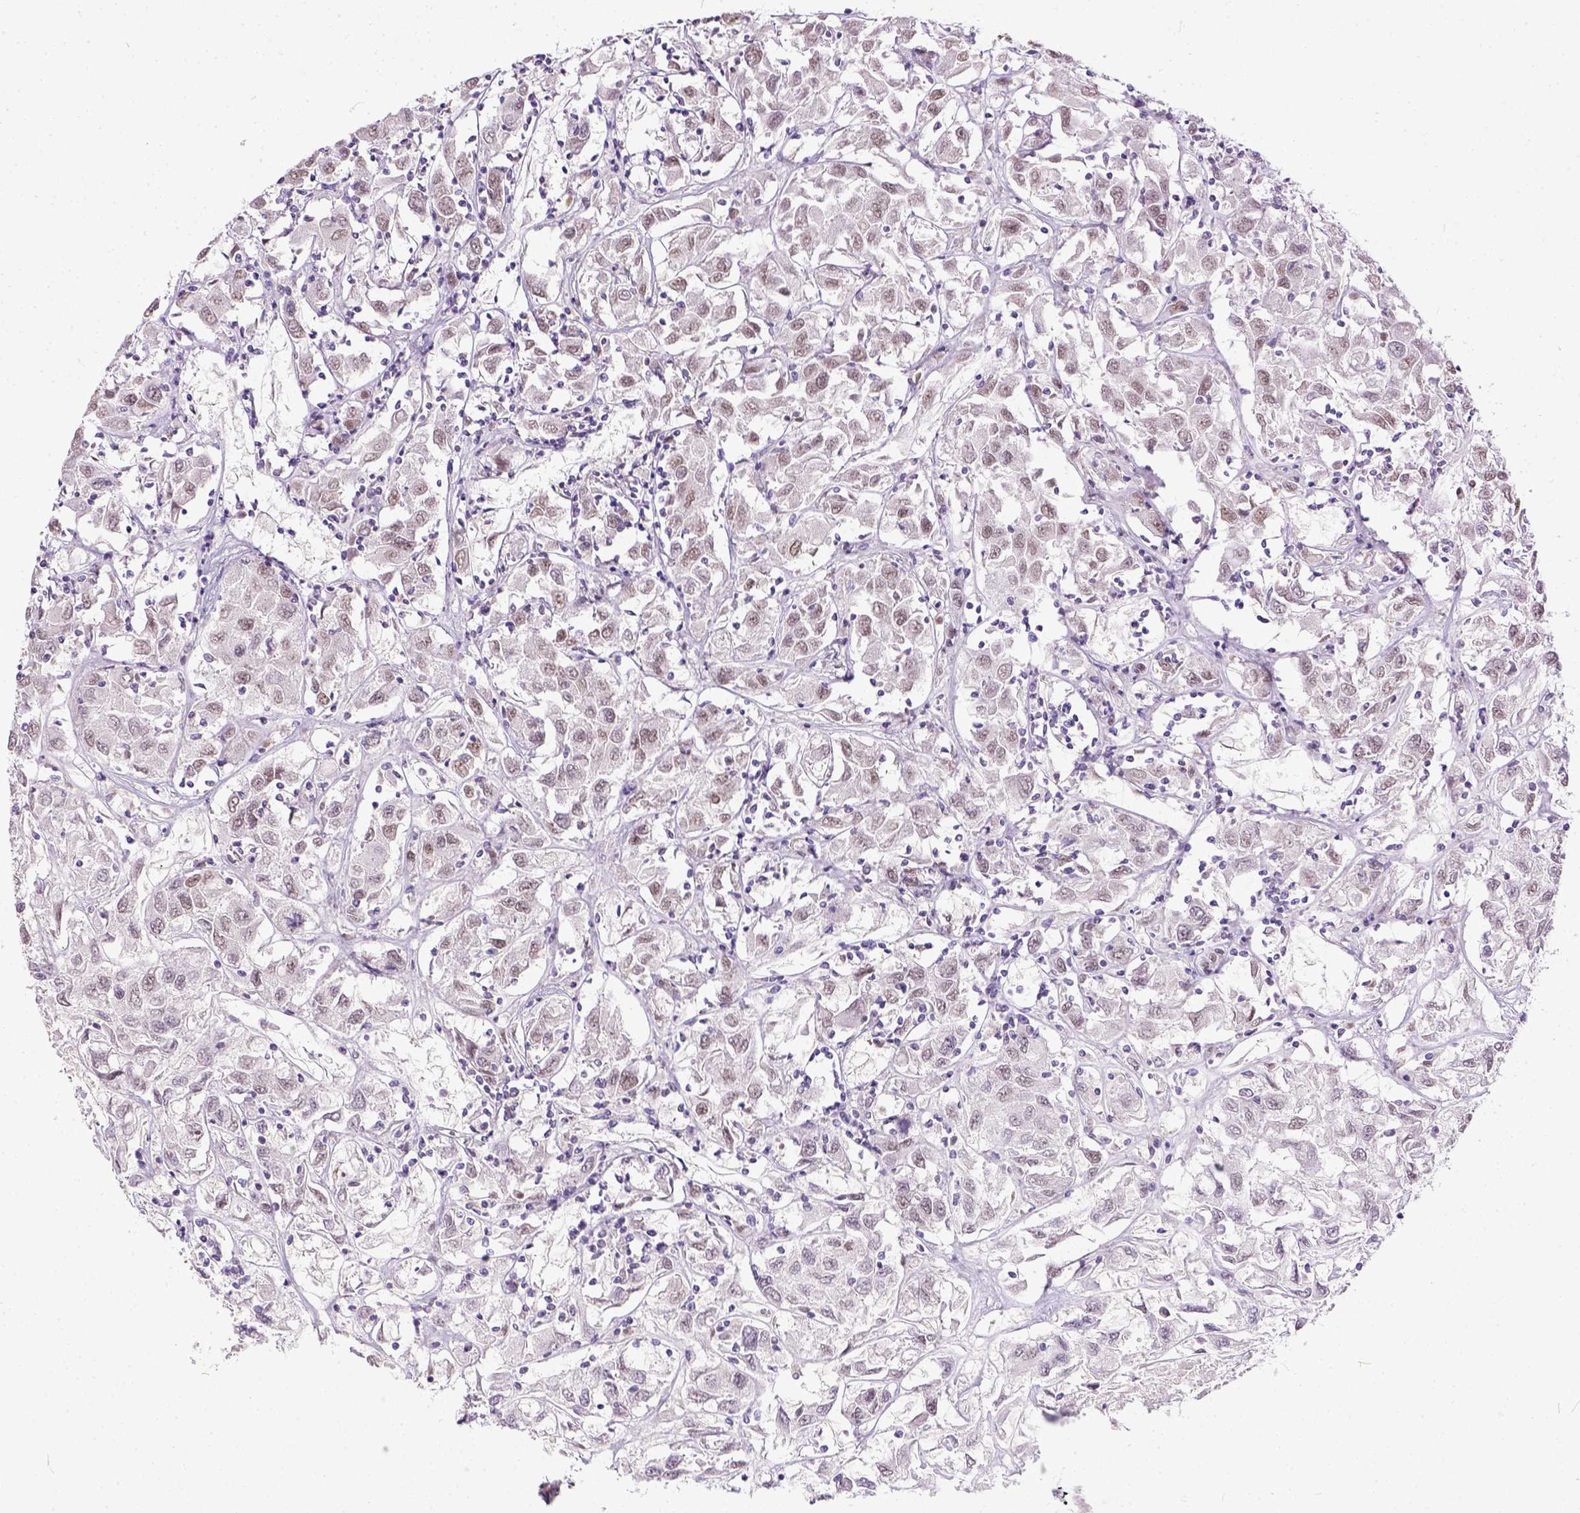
{"staining": {"intensity": "weak", "quantity": "25%-75%", "location": "nuclear"}, "tissue": "renal cancer", "cell_type": "Tumor cells", "image_type": "cancer", "snomed": [{"axis": "morphology", "description": "Adenocarcinoma, NOS"}, {"axis": "topography", "description": "Kidney"}], "caption": "Adenocarcinoma (renal) stained for a protein demonstrates weak nuclear positivity in tumor cells.", "gene": "ERCC1", "patient": {"sex": "female", "age": 76}}